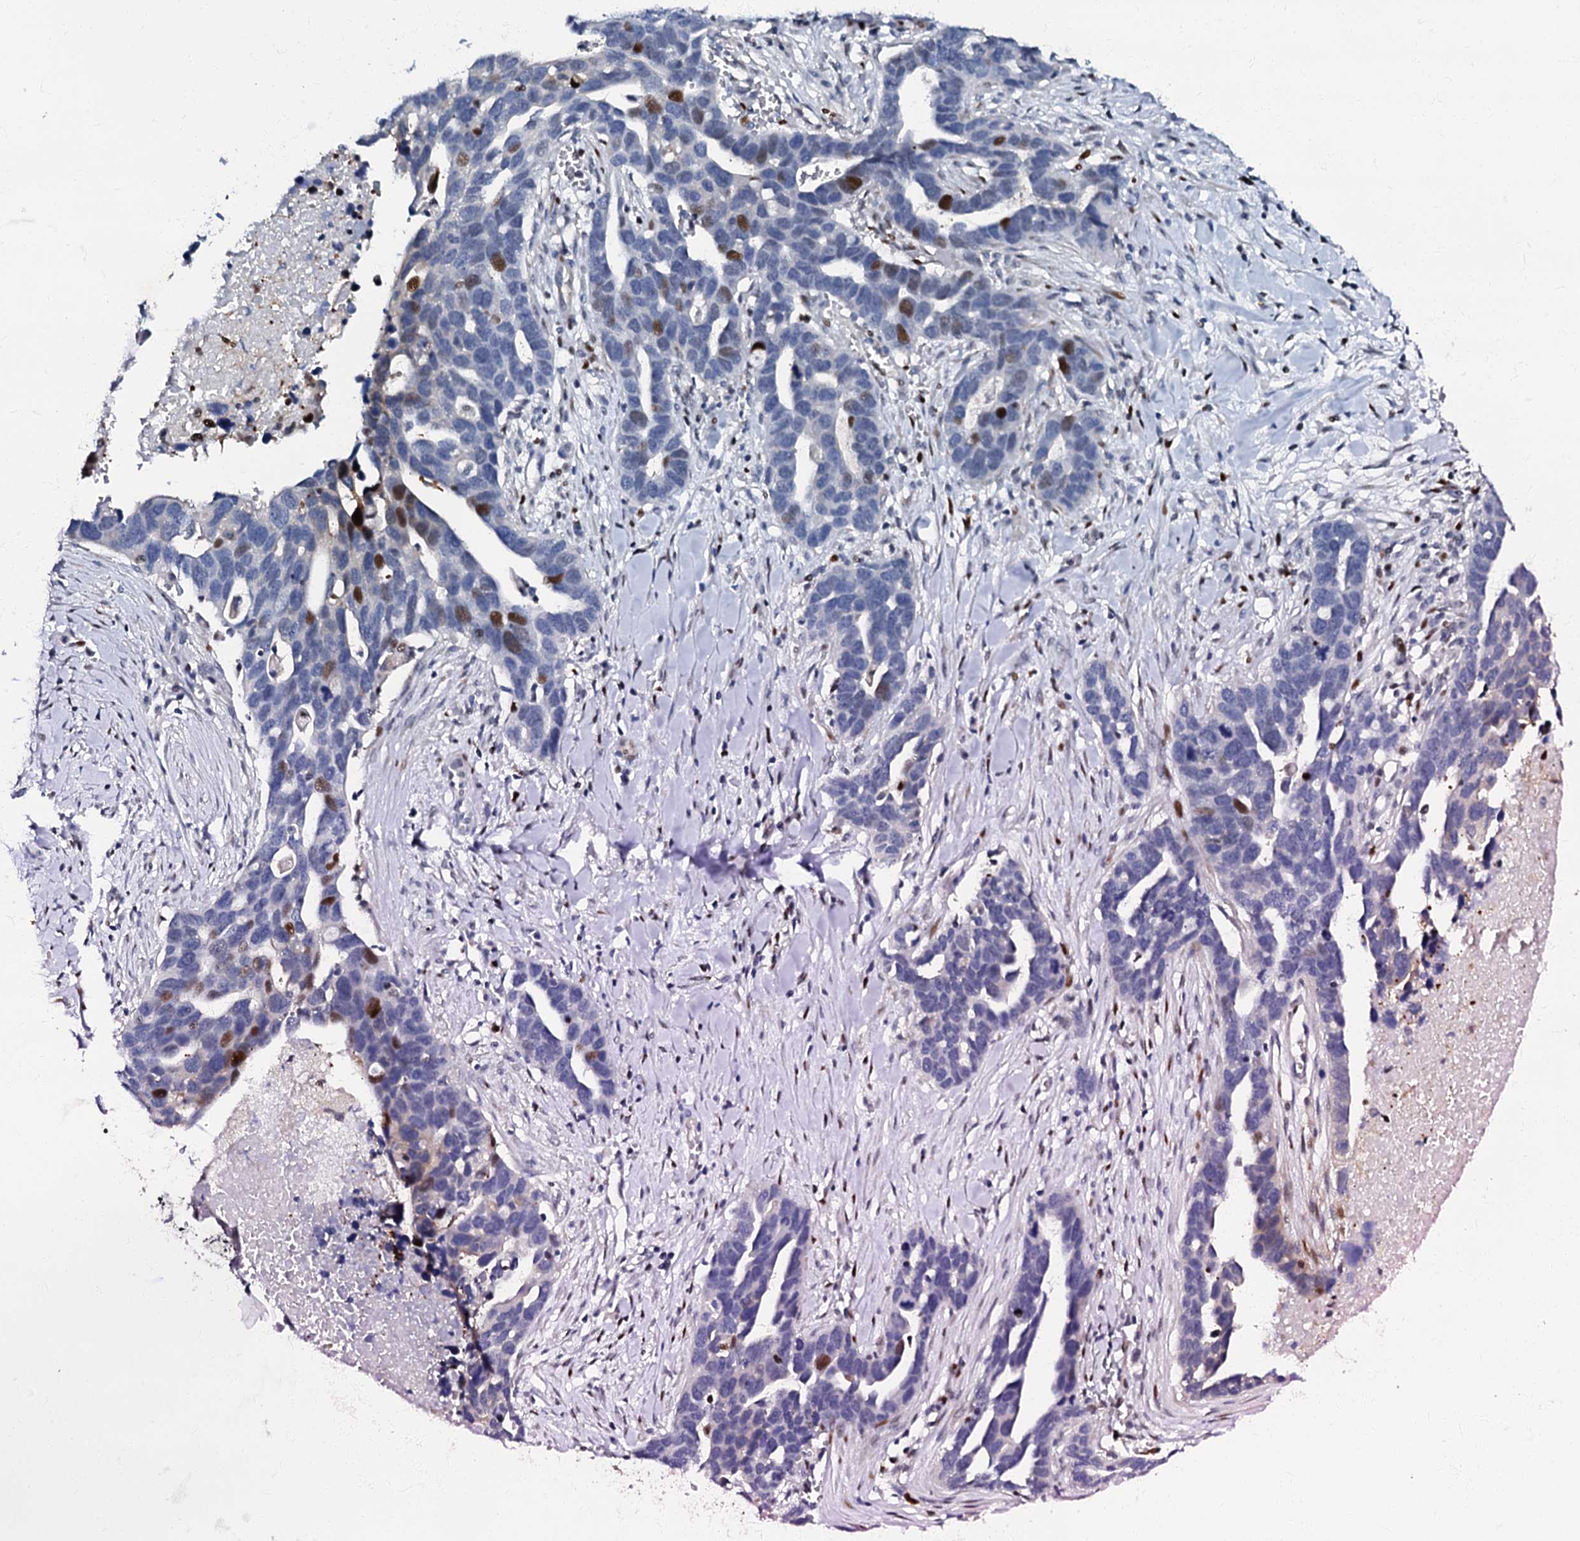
{"staining": {"intensity": "moderate", "quantity": "<25%", "location": "nuclear"}, "tissue": "ovarian cancer", "cell_type": "Tumor cells", "image_type": "cancer", "snomed": [{"axis": "morphology", "description": "Cystadenocarcinoma, serous, NOS"}, {"axis": "topography", "description": "Ovary"}], "caption": "The immunohistochemical stain shows moderate nuclear staining in tumor cells of ovarian serous cystadenocarcinoma tissue.", "gene": "MFSD5", "patient": {"sex": "female", "age": 54}}